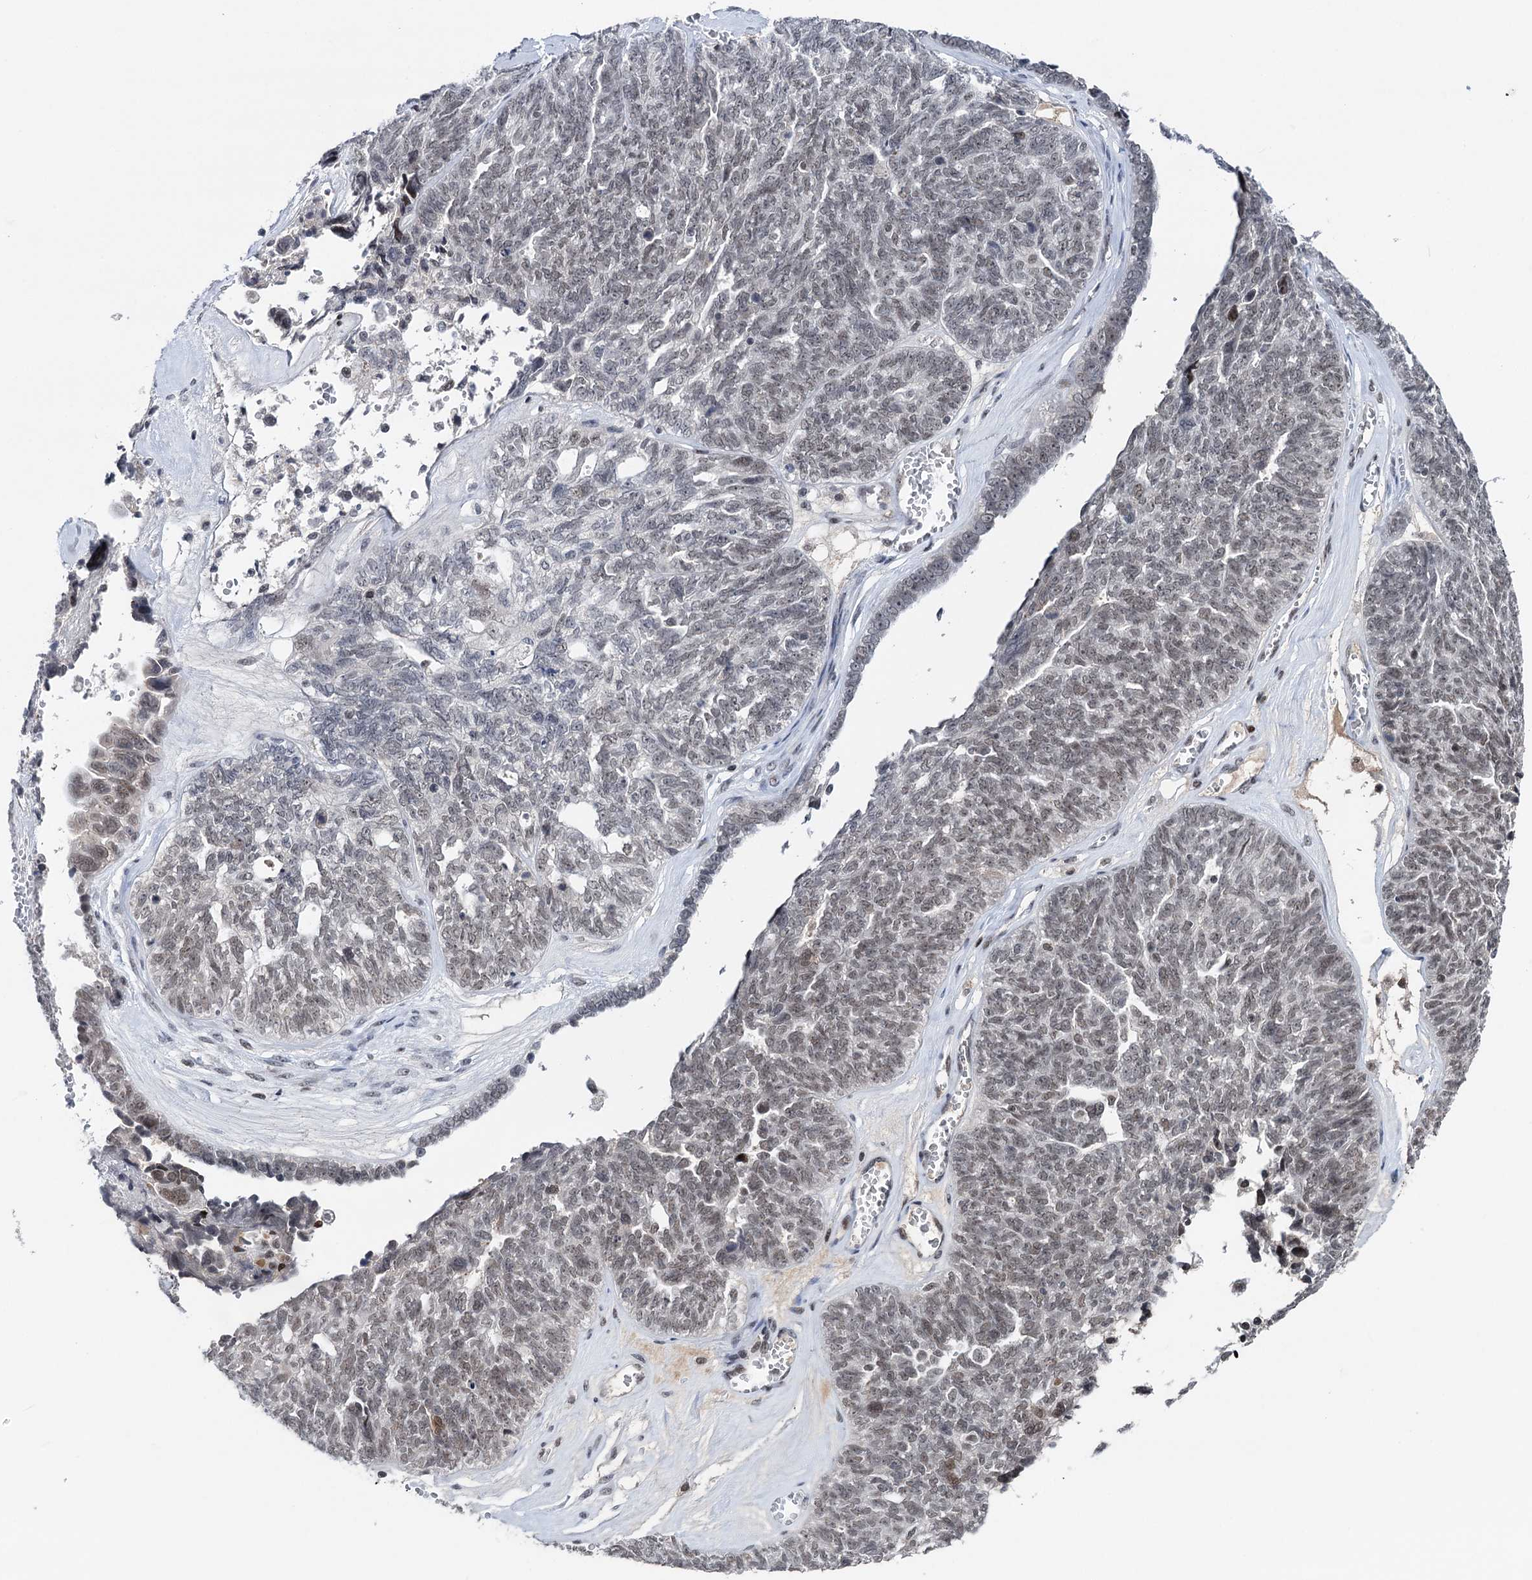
{"staining": {"intensity": "weak", "quantity": "<25%", "location": "nuclear"}, "tissue": "ovarian cancer", "cell_type": "Tumor cells", "image_type": "cancer", "snomed": [{"axis": "morphology", "description": "Cystadenocarcinoma, serous, NOS"}, {"axis": "topography", "description": "Ovary"}], "caption": "This is a image of immunohistochemistry (IHC) staining of serous cystadenocarcinoma (ovarian), which shows no staining in tumor cells.", "gene": "ZCCHC10", "patient": {"sex": "female", "age": 79}}